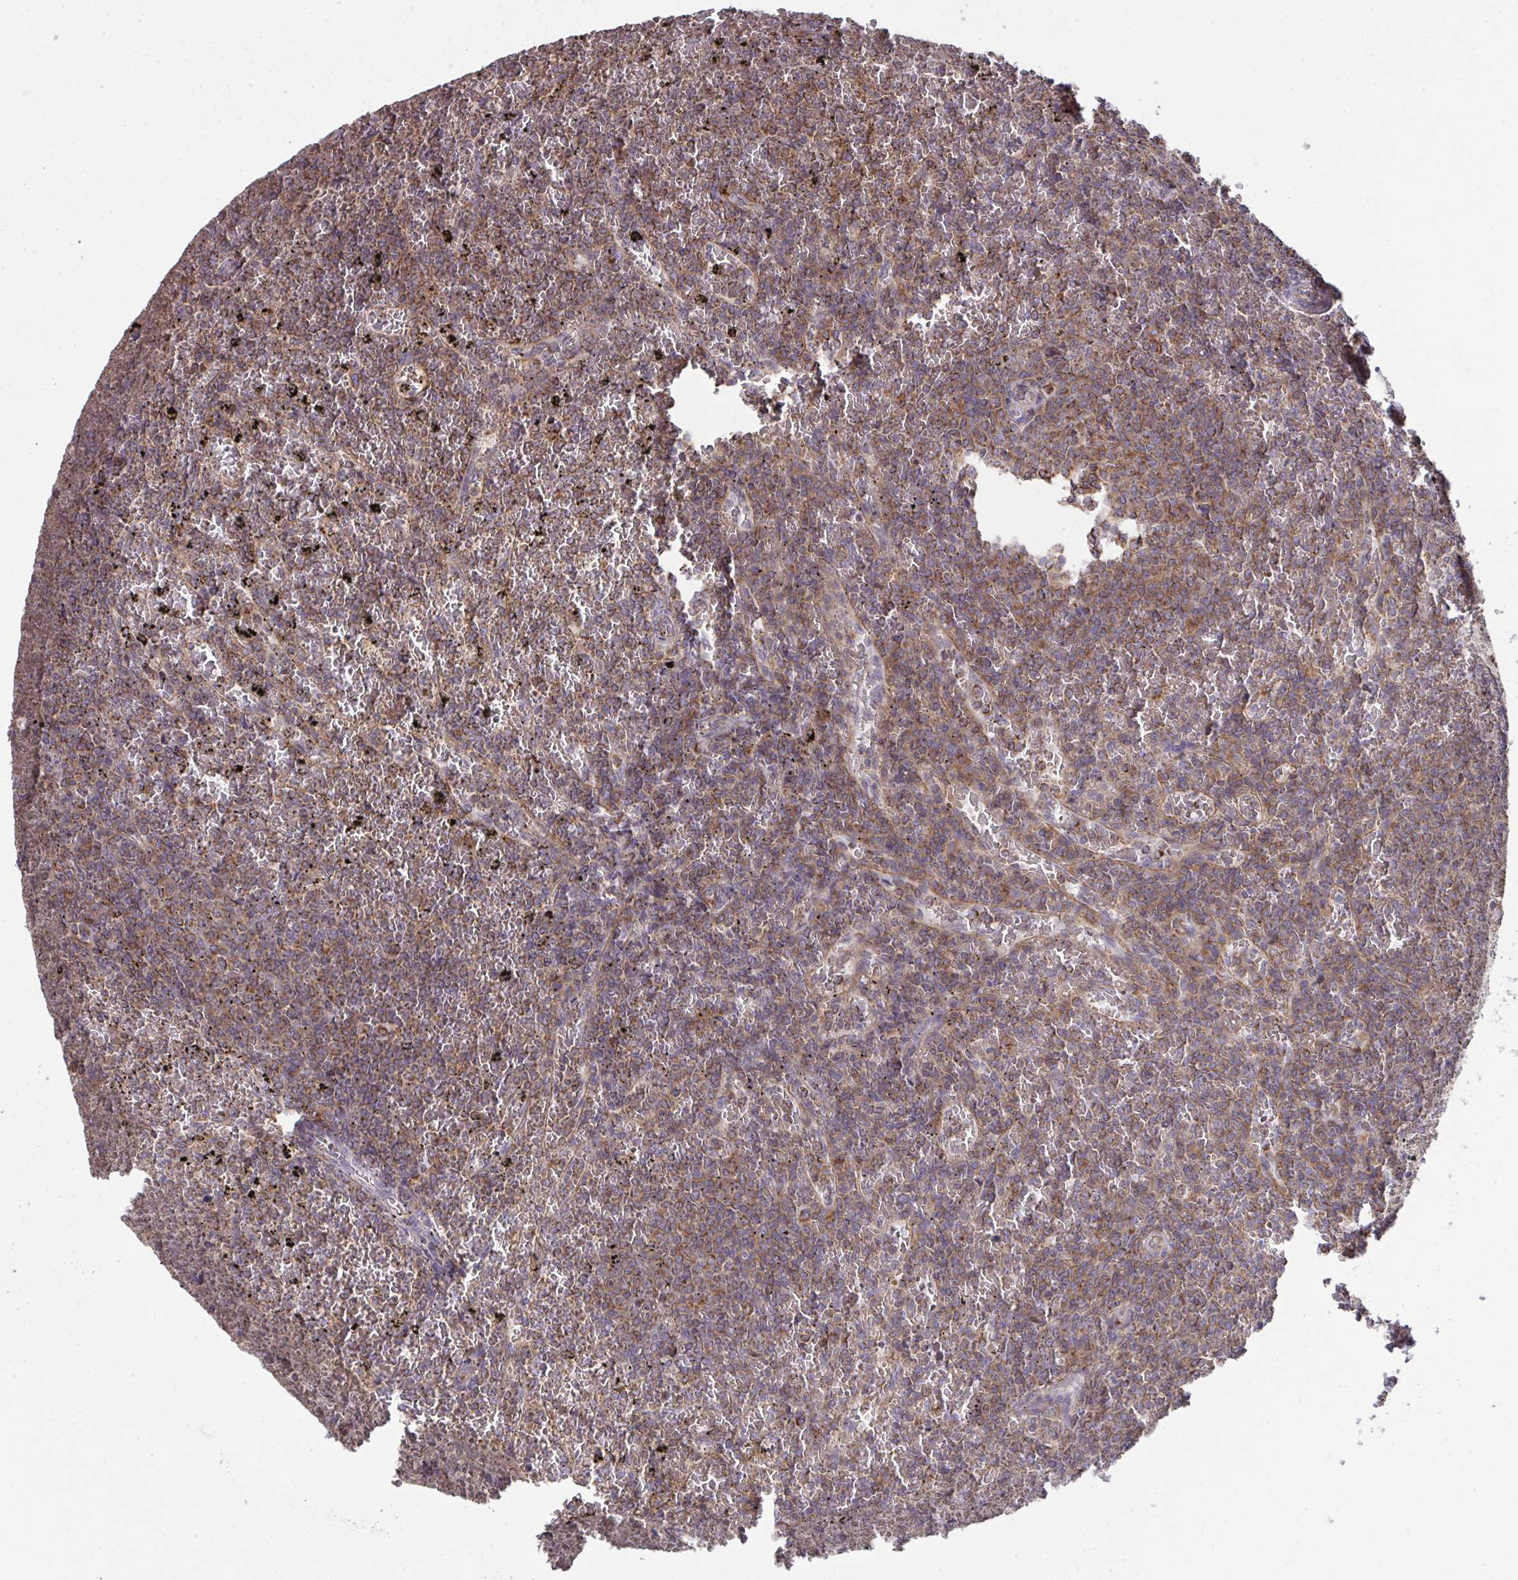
{"staining": {"intensity": "moderate", "quantity": "25%-75%", "location": "cytoplasmic/membranous"}, "tissue": "lymphoma", "cell_type": "Tumor cells", "image_type": "cancer", "snomed": [{"axis": "morphology", "description": "Malignant lymphoma, non-Hodgkin's type, Low grade"}, {"axis": "topography", "description": "Spleen"}], "caption": "Protein expression analysis of malignant lymphoma, non-Hodgkin's type (low-grade) displays moderate cytoplasmic/membranous staining in about 25%-75% of tumor cells.", "gene": "PPM1H", "patient": {"sex": "female", "age": 77}}